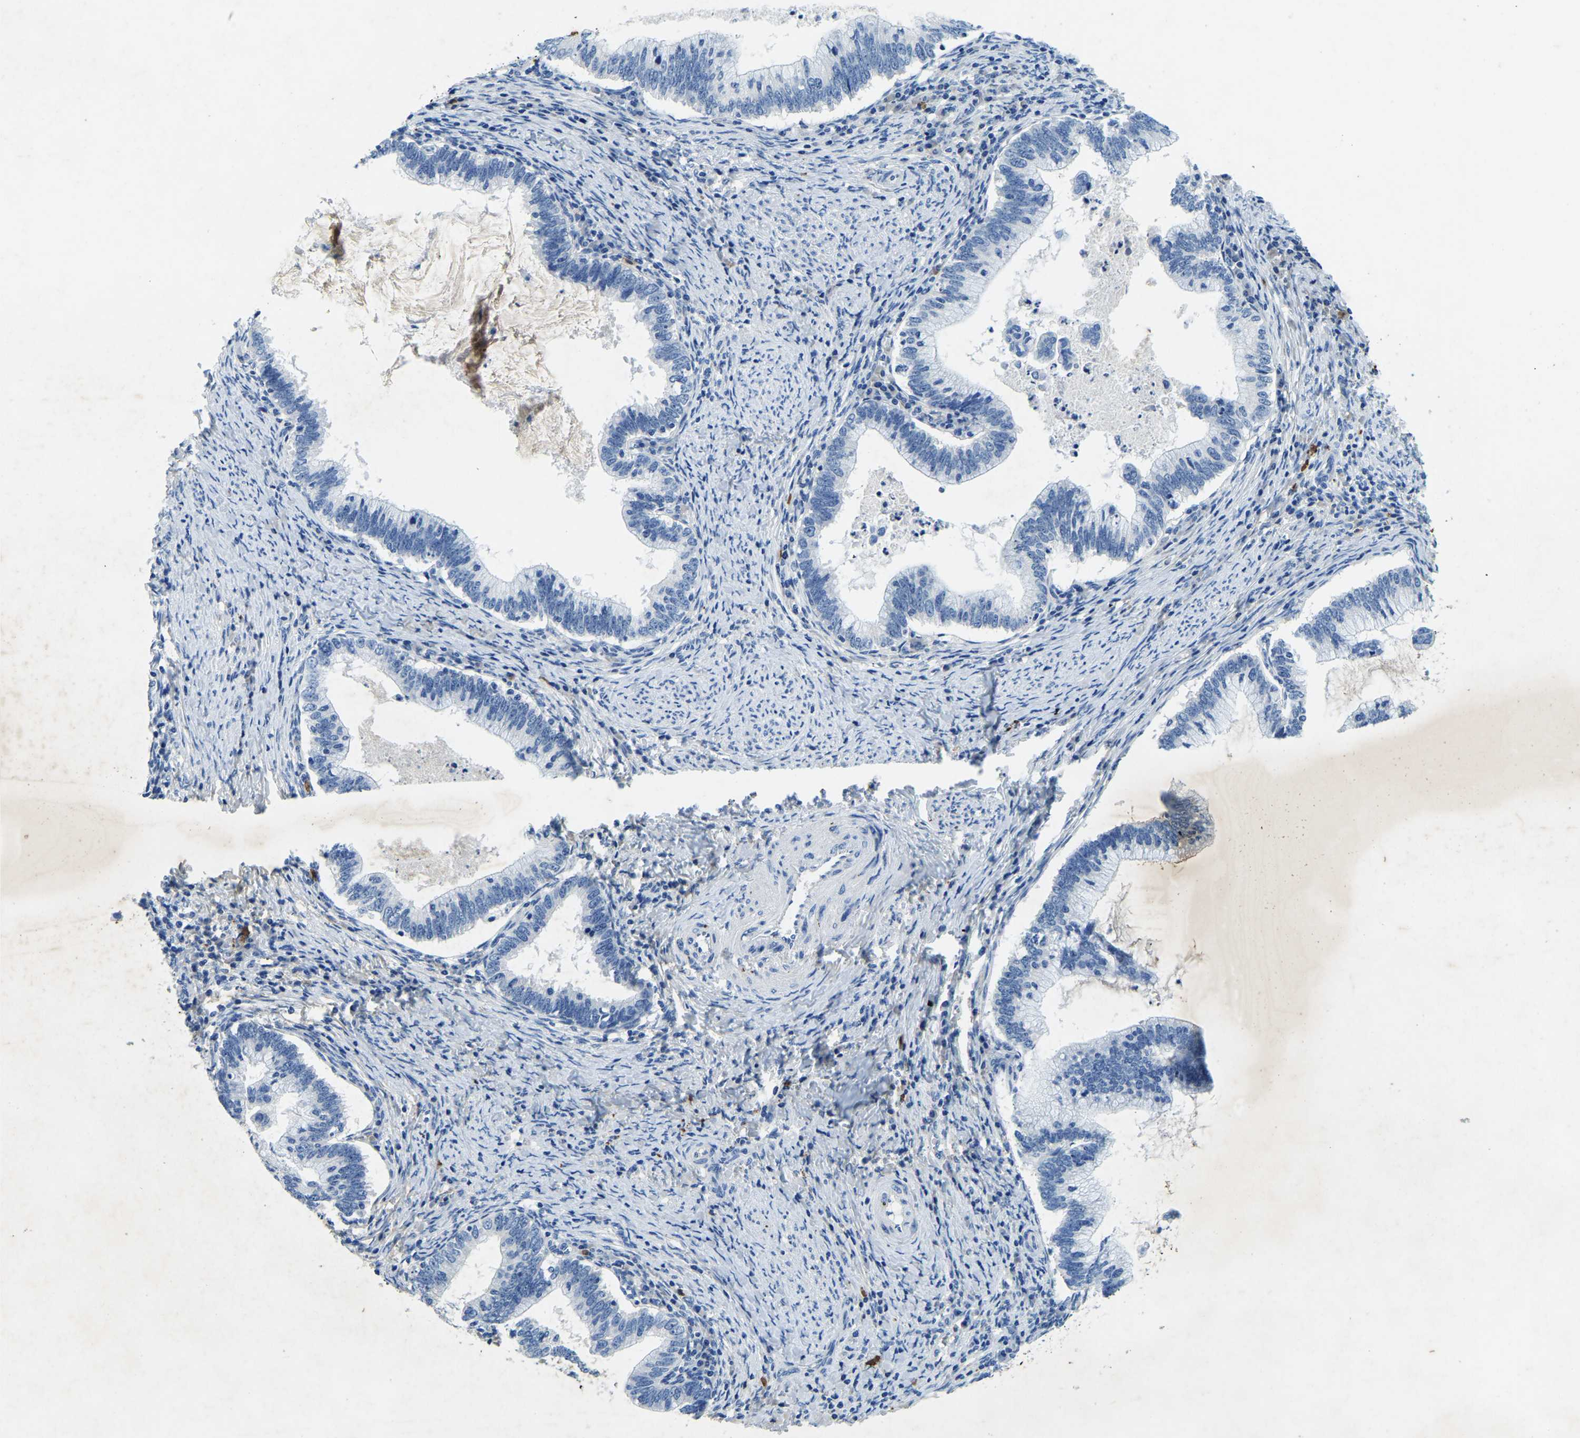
{"staining": {"intensity": "negative", "quantity": "none", "location": "none"}, "tissue": "cervical cancer", "cell_type": "Tumor cells", "image_type": "cancer", "snomed": [{"axis": "morphology", "description": "Adenocarcinoma, NOS"}, {"axis": "topography", "description": "Cervix"}], "caption": "Cervical cancer (adenocarcinoma) stained for a protein using immunohistochemistry reveals no staining tumor cells.", "gene": "UBN2", "patient": {"sex": "female", "age": 36}}